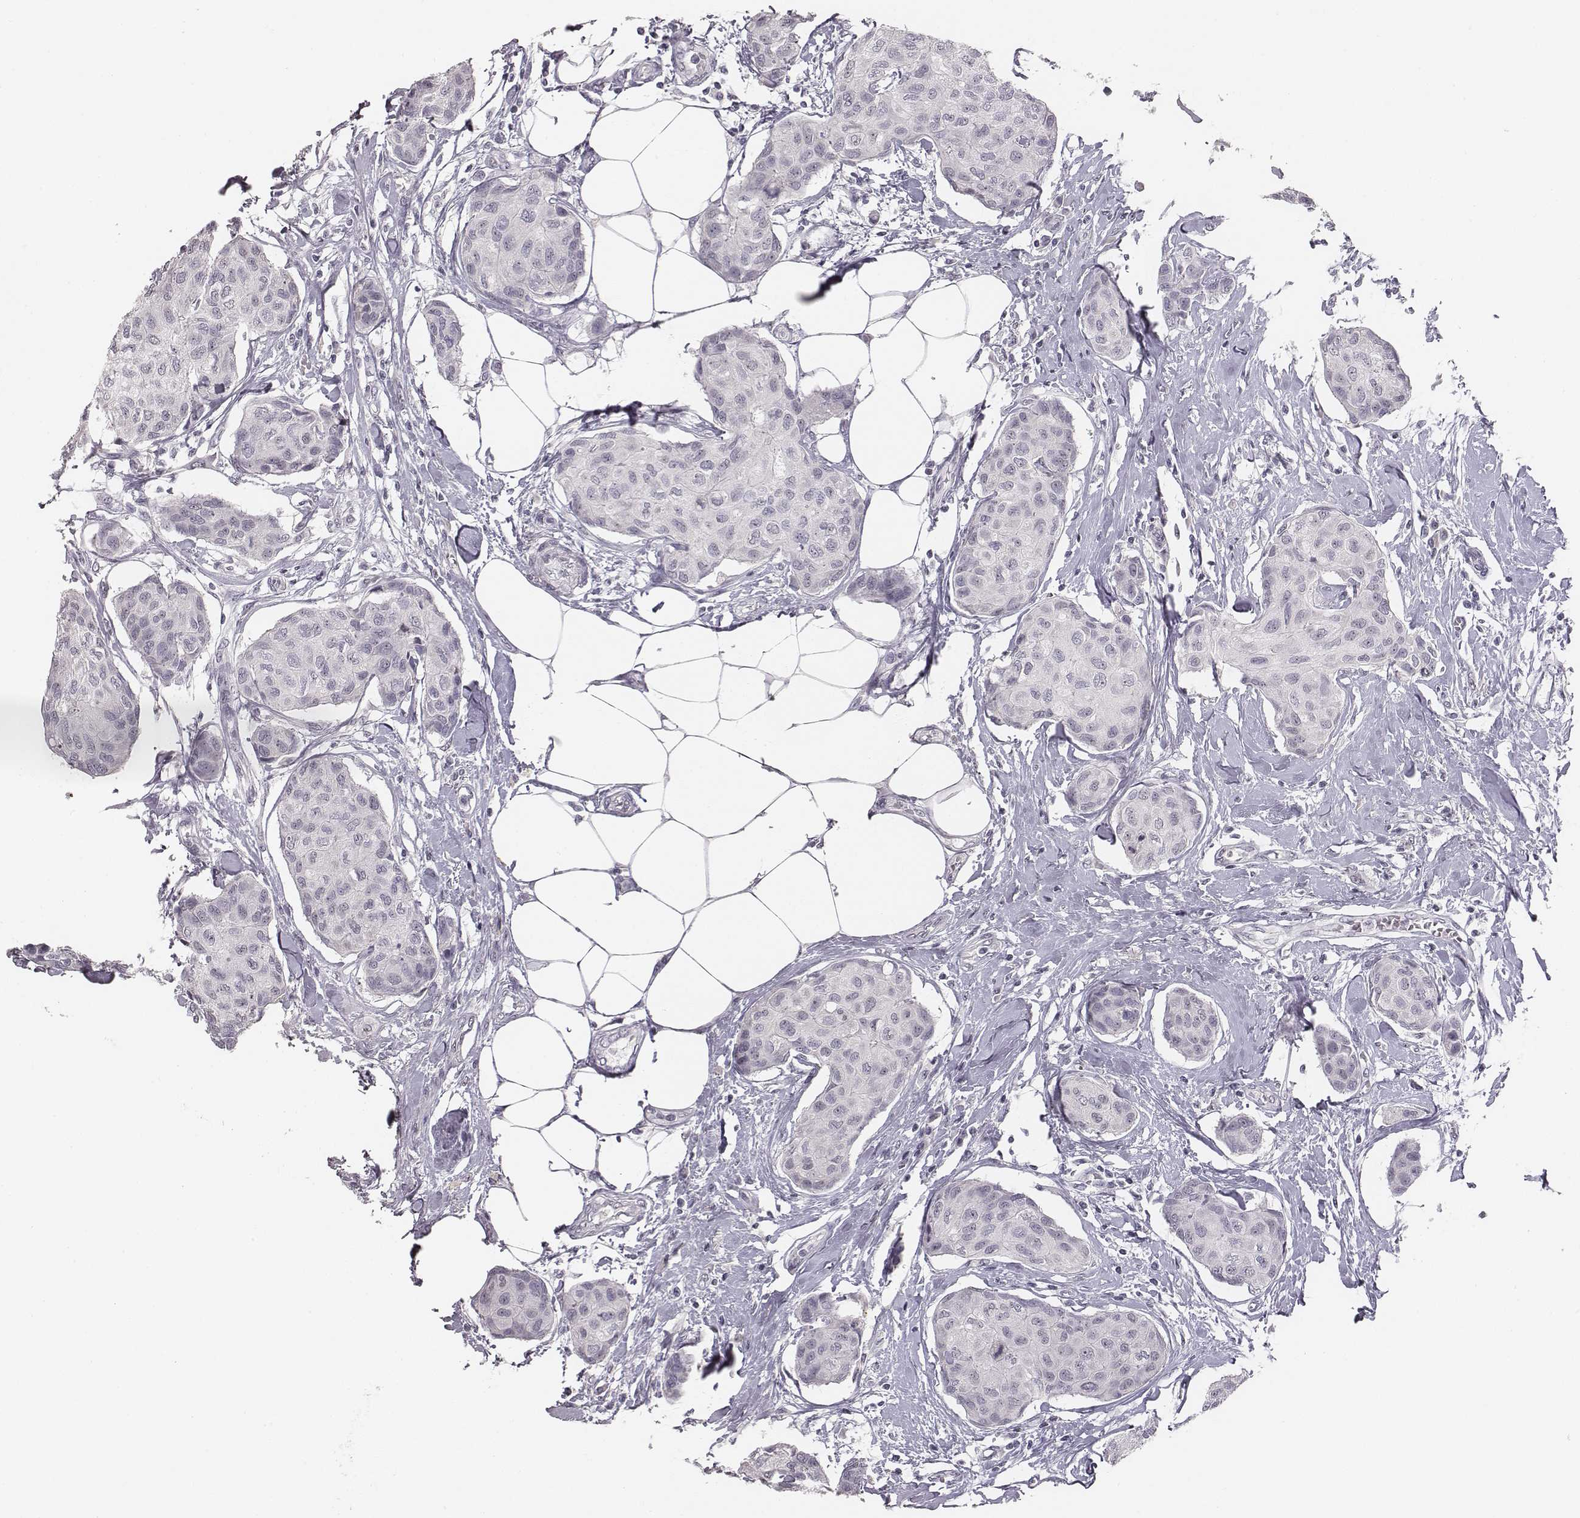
{"staining": {"intensity": "negative", "quantity": "none", "location": "none"}, "tissue": "breast cancer", "cell_type": "Tumor cells", "image_type": "cancer", "snomed": [{"axis": "morphology", "description": "Duct carcinoma"}, {"axis": "topography", "description": "Breast"}], "caption": "High power microscopy photomicrograph of an immunohistochemistry (IHC) photomicrograph of breast cancer, revealing no significant expression in tumor cells.", "gene": "NIFK", "patient": {"sex": "female", "age": 80}}